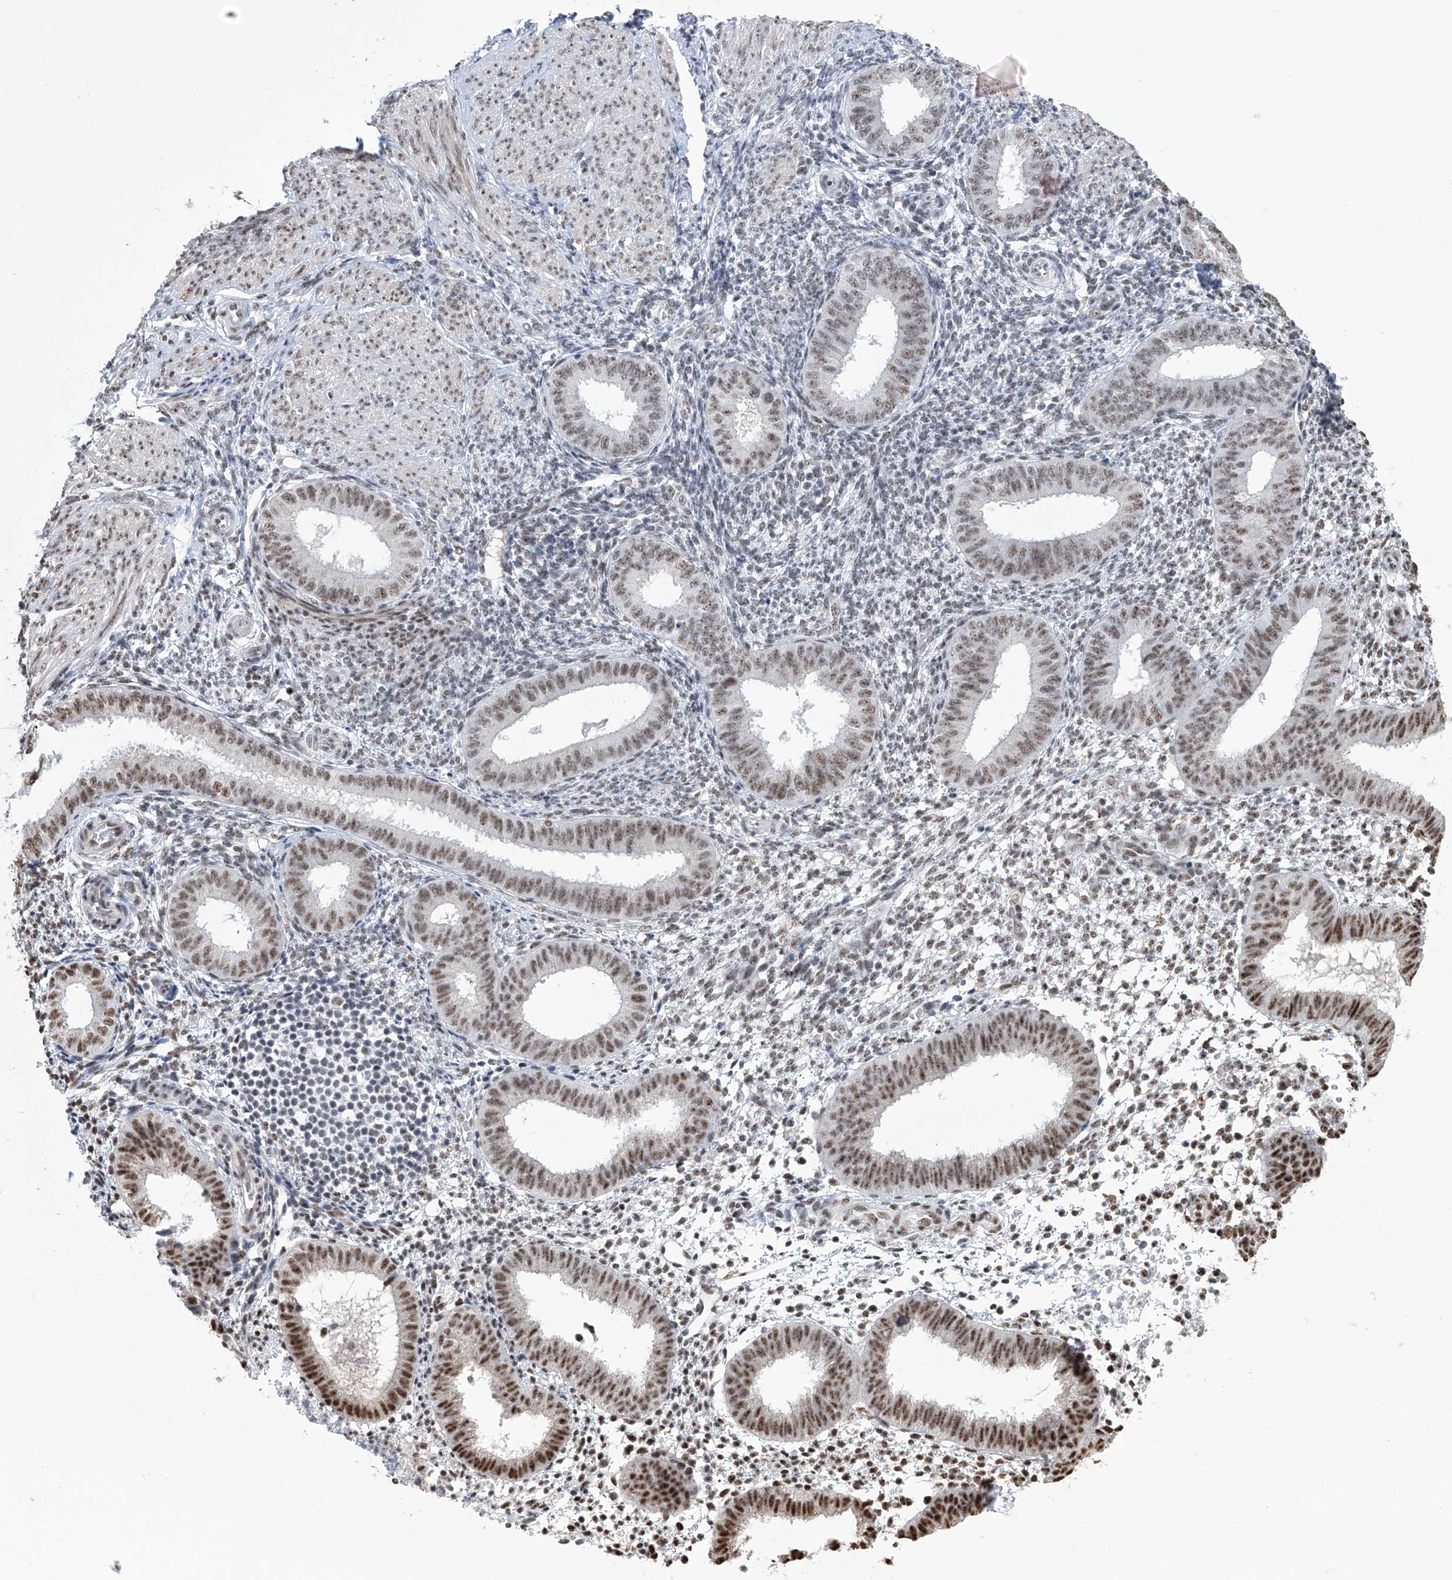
{"staining": {"intensity": "moderate", "quantity": "<25%", "location": "nuclear"}, "tissue": "endometrium", "cell_type": "Cells in endometrial stroma", "image_type": "normal", "snomed": [{"axis": "morphology", "description": "Normal tissue, NOS"}, {"axis": "topography", "description": "Uterus"}, {"axis": "topography", "description": "Endometrium"}], "caption": "High-magnification brightfield microscopy of normal endometrium stained with DAB (3,3'-diaminobenzidine) (brown) and counterstained with hematoxylin (blue). cells in endometrial stroma exhibit moderate nuclear staining is appreciated in approximately<25% of cells.", "gene": "FBXL4", "patient": {"sex": "female", "age": 48}}